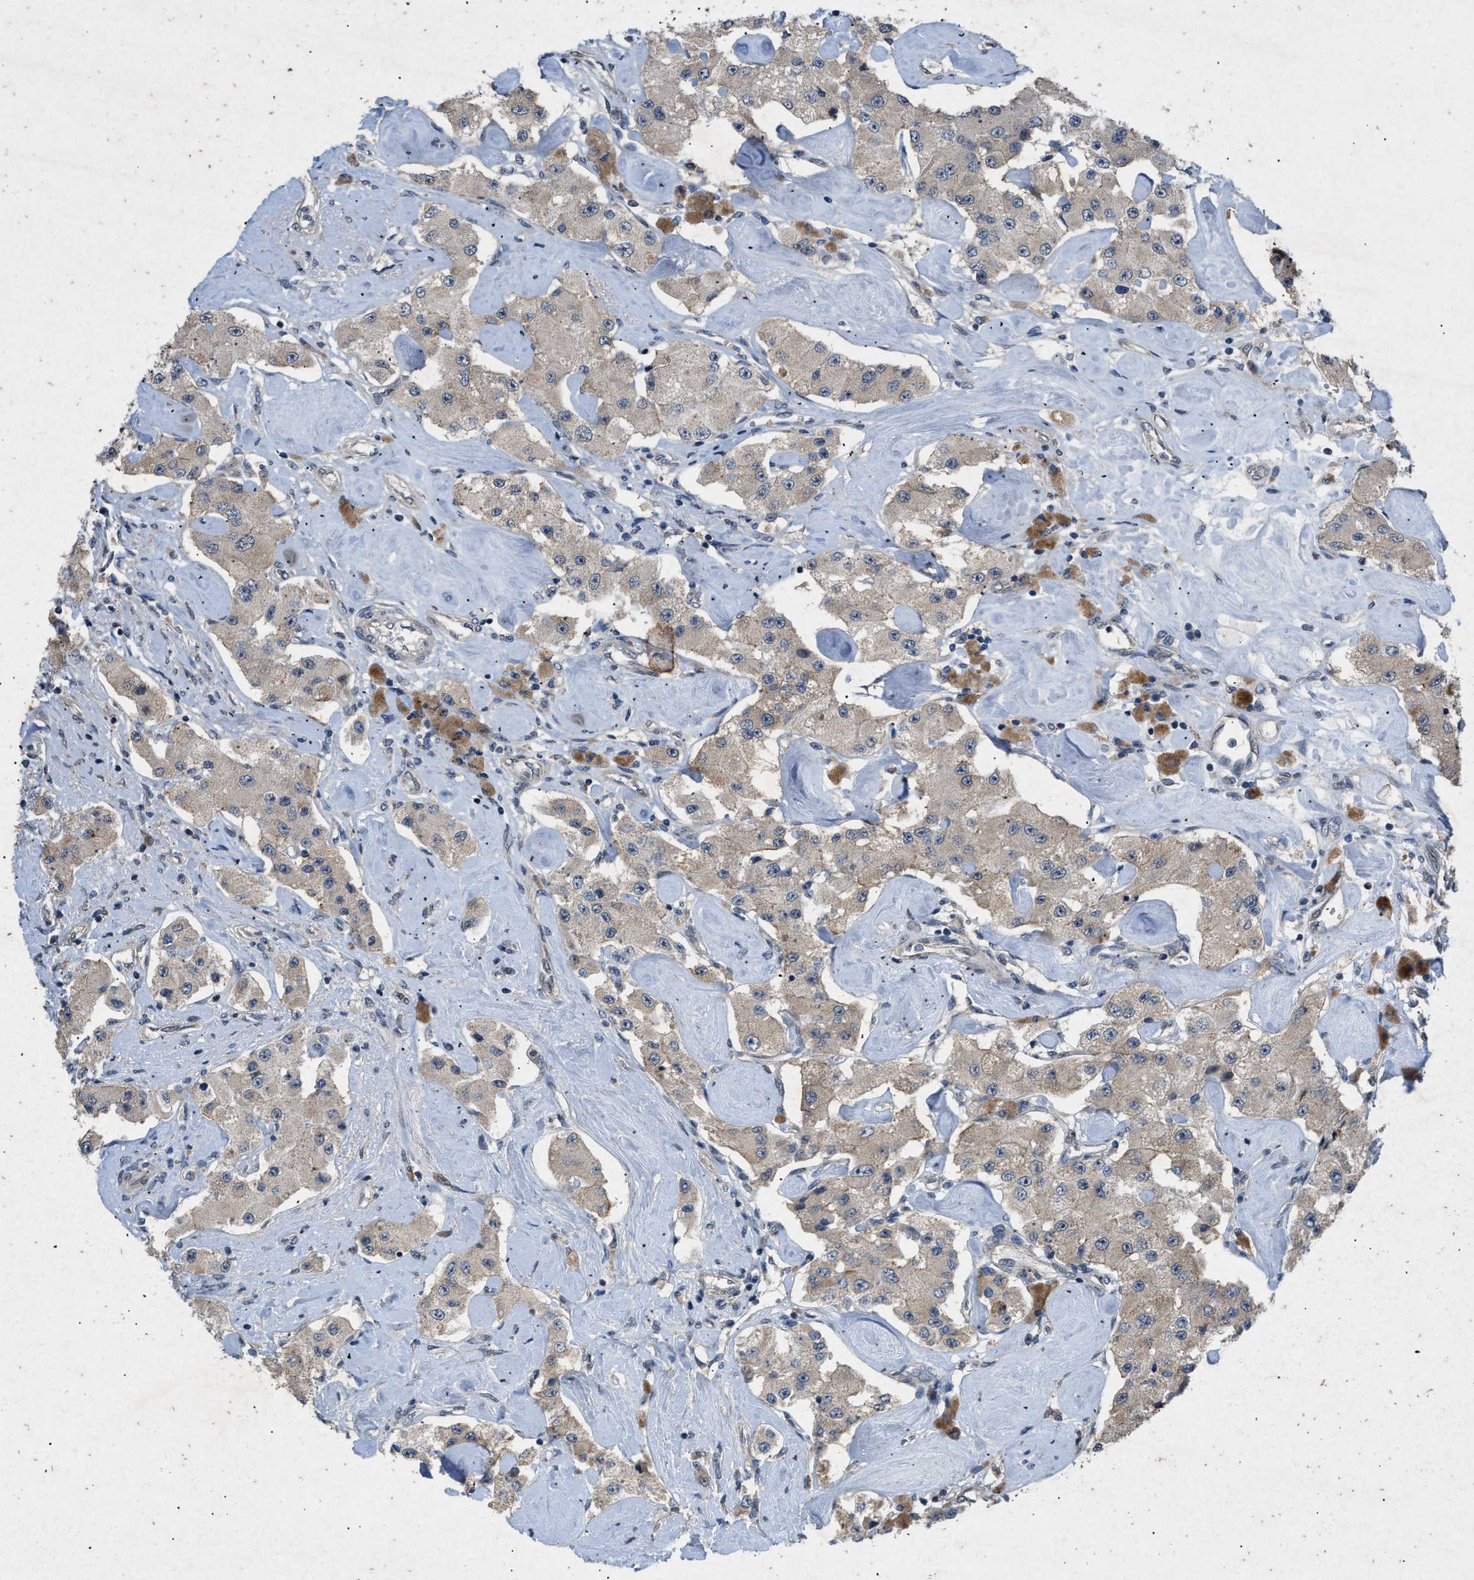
{"staining": {"intensity": "weak", "quantity": ">75%", "location": "cytoplasmic/membranous"}, "tissue": "carcinoid", "cell_type": "Tumor cells", "image_type": "cancer", "snomed": [{"axis": "morphology", "description": "Carcinoid, malignant, NOS"}, {"axis": "topography", "description": "Pancreas"}], "caption": "The photomicrograph reveals immunohistochemical staining of carcinoid (malignant). There is weak cytoplasmic/membranous staining is seen in about >75% of tumor cells. The protein is stained brown, and the nuclei are stained in blue (DAB (3,3'-diaminobenzidine) IHC with brightfield microscopy, high magnification).", "gene": "PRKG2", "patient": {"sex": "male", "age": 41}}